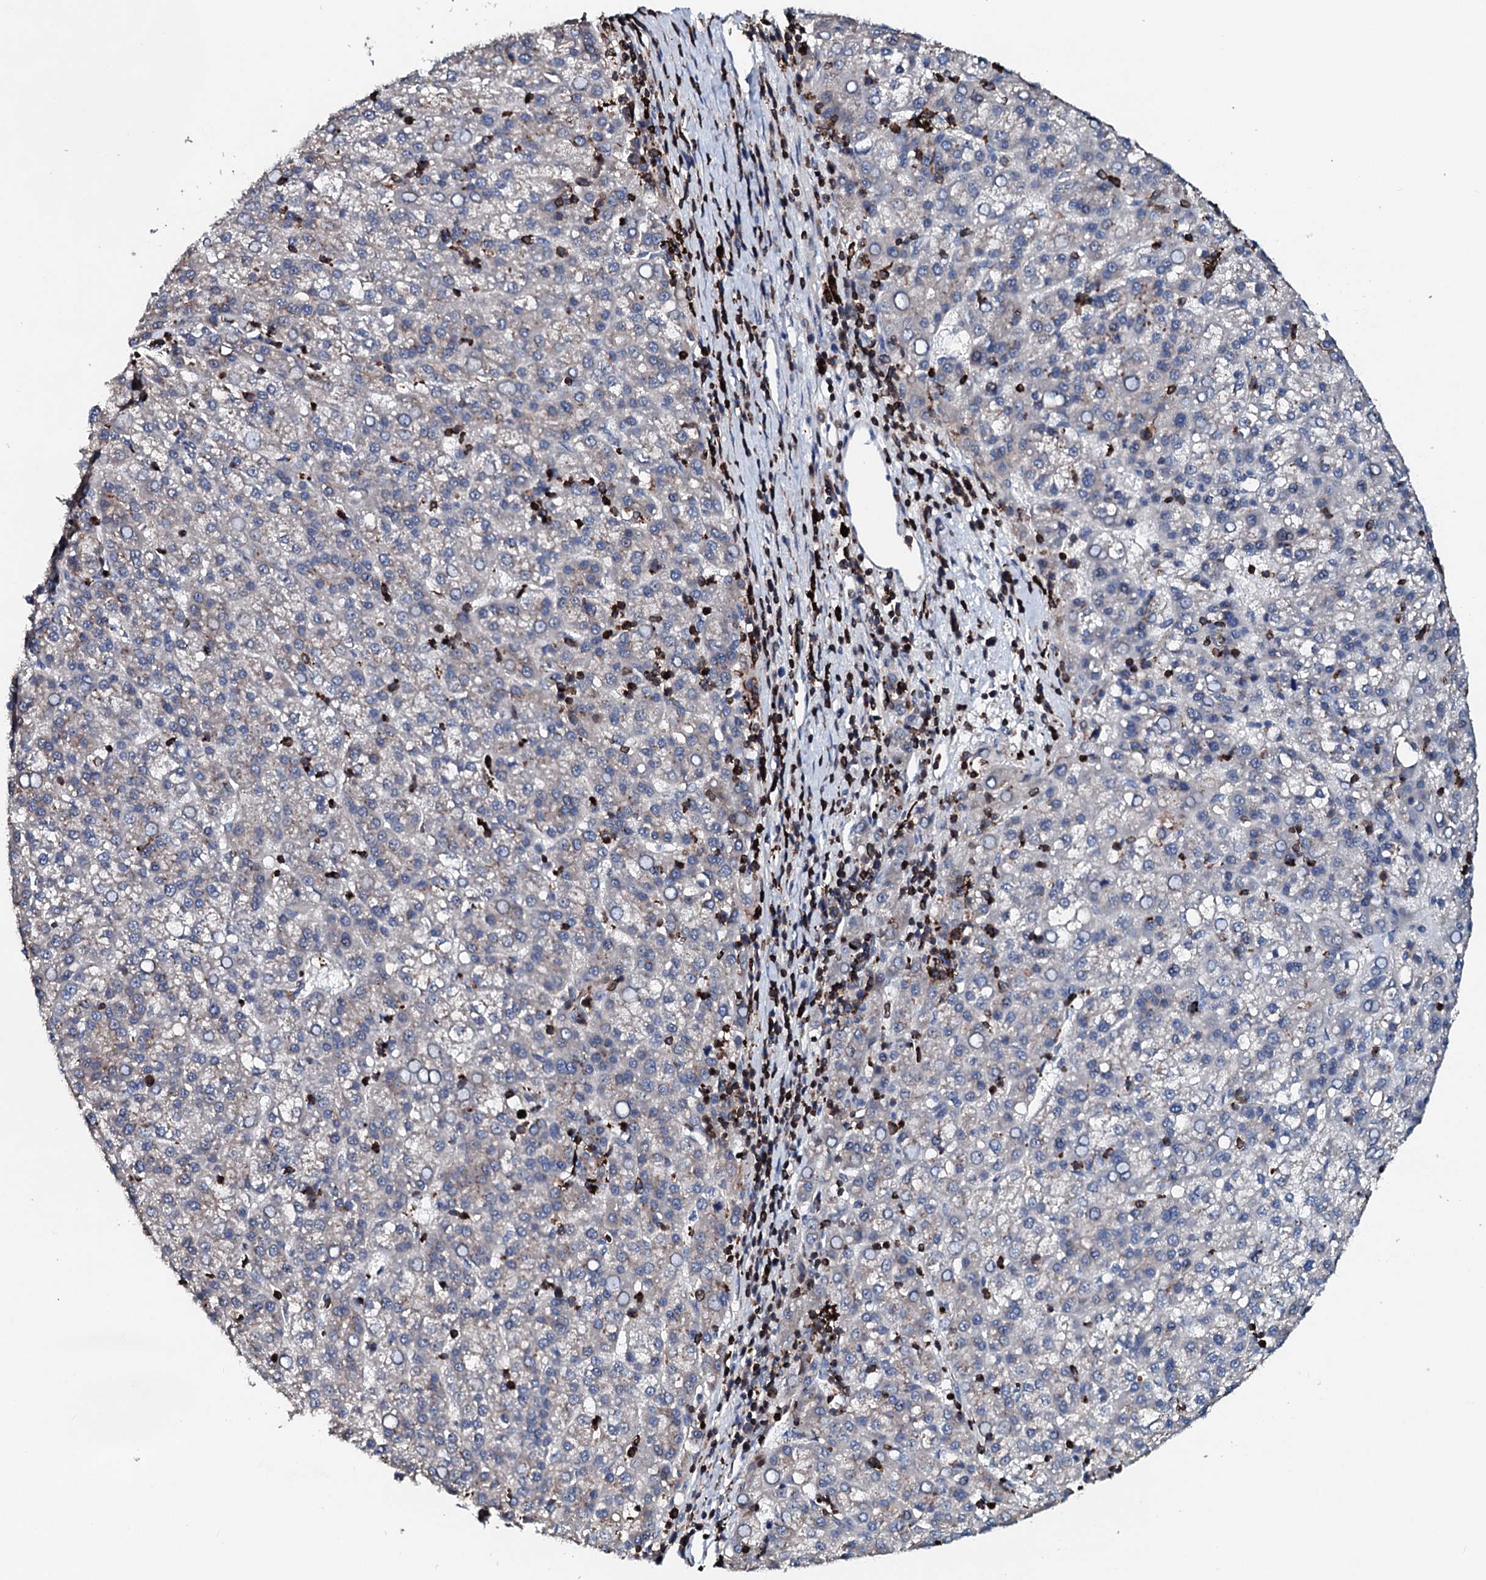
{"staining": {"intensity": "negative", "quantity": "none", "location": "none"}, "tissue": "liver cancer", "cell_type": "Tumor cells", "image_type": "cancer", "snomed": [{"axis": "morphology", "description": "Carcinoma, Hepatocellular, NOS"}, {"axis": "topography", "description": "Liver"}], "caption": "This is an immunohistochemistry photomicrograph of liver hepatocellular carcinoma. There is no expression in tumor cells.", "gene": "OGFOD2", "patient": {"sex": "female", "age": 58}}